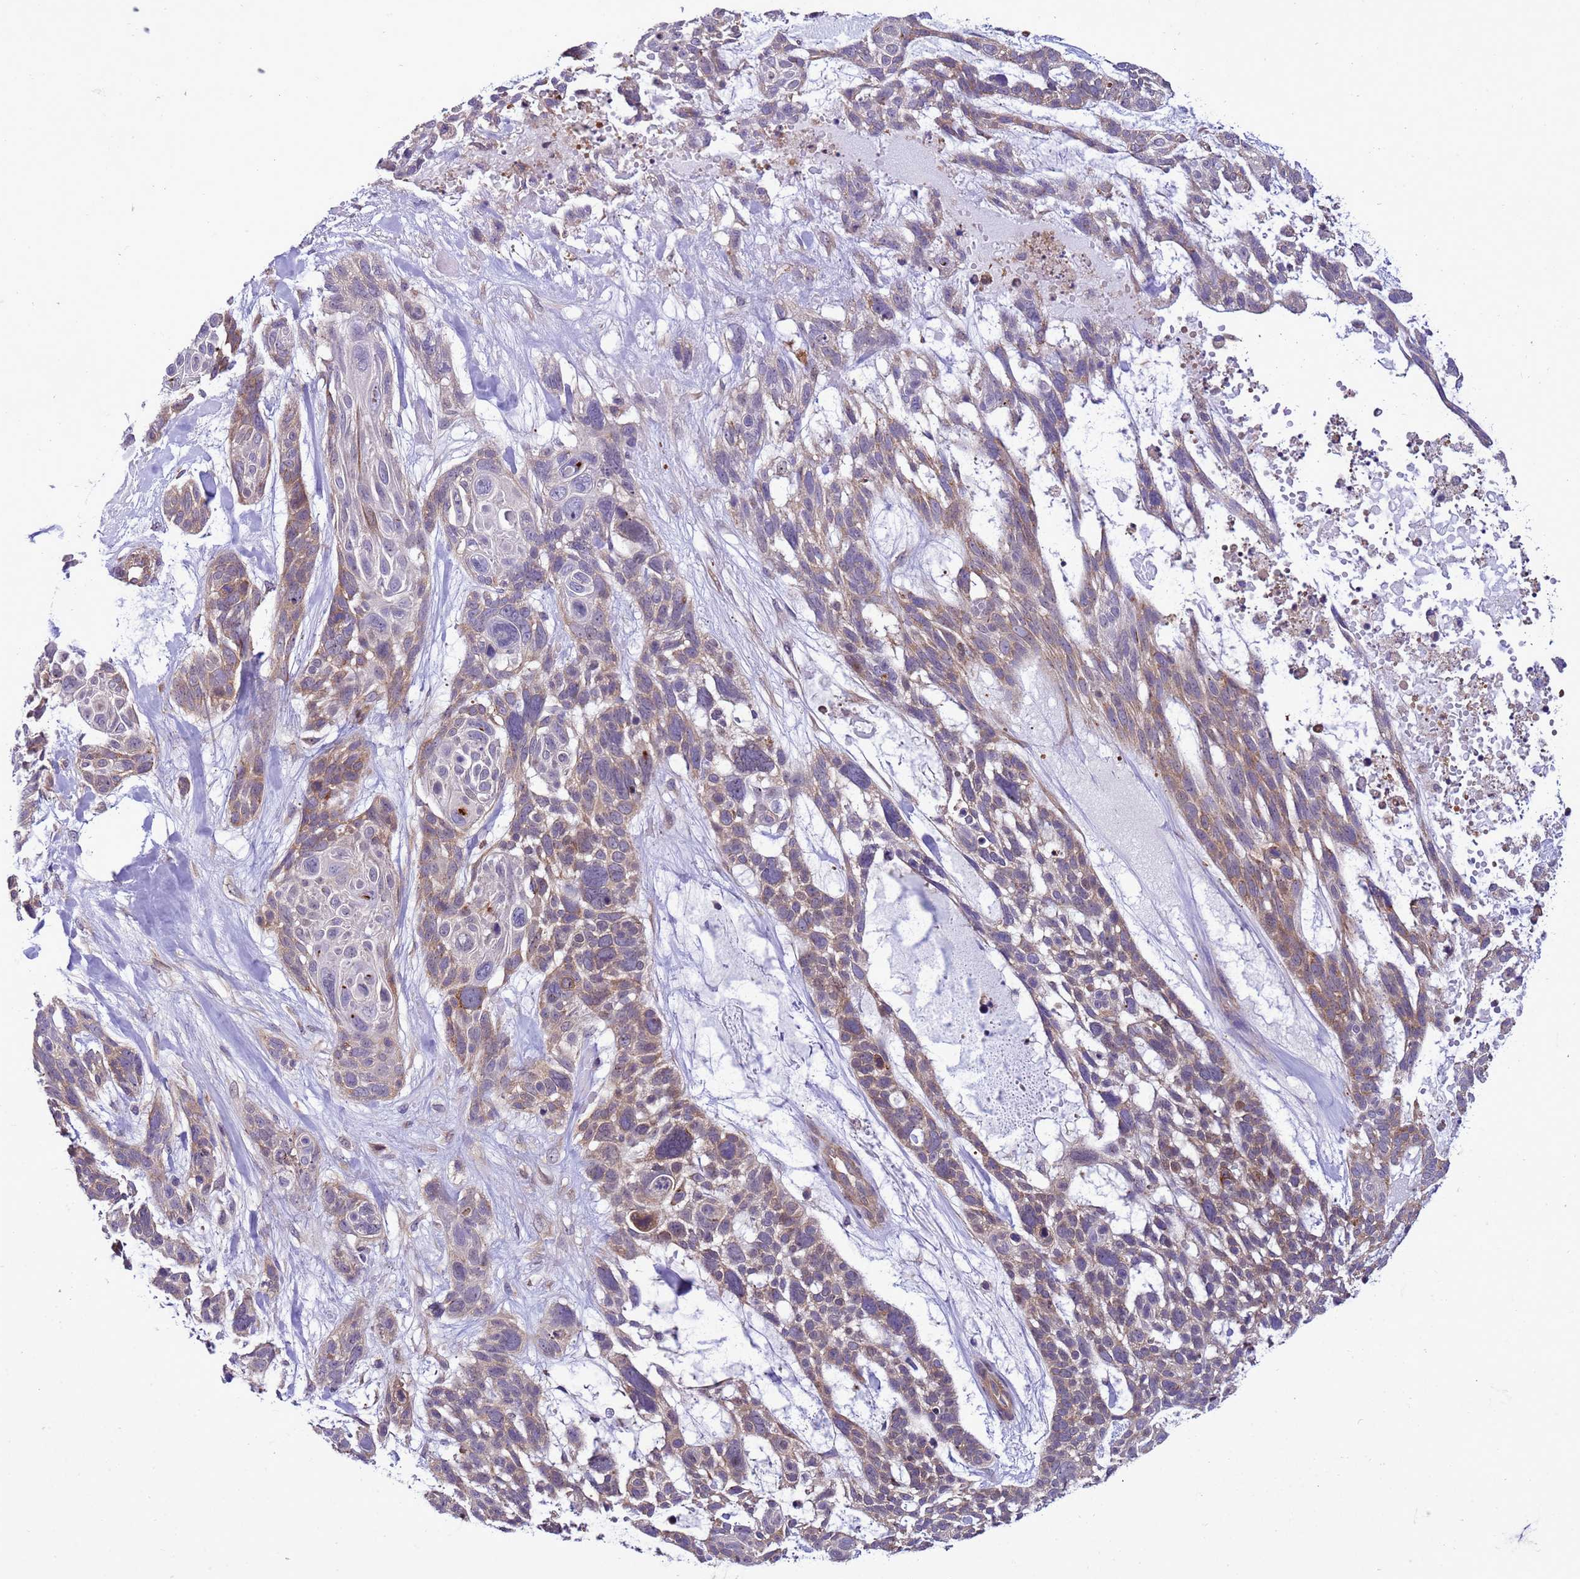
{"staining": {"intensity": "weak", "quantity": "25%-75%", "location": "cytoplasmic/membranous"}, "tissue": "skin cancer", "cell_type": "Tumor cells", "image_type": "cancer", "snomed": [{"axis": "morphology", "description": "Basal cell carcinoma"}, {"axis": "topography", "description": "Skin"}], "caption": "Basal cell carcinoma (skin) stained with a brown dye exhibits weak cytoplasmic/membranous positive expression in about 25%-75% of tumor cells.", "gene": "GEN1", "patient": {"sex": "male", "age": 88}}